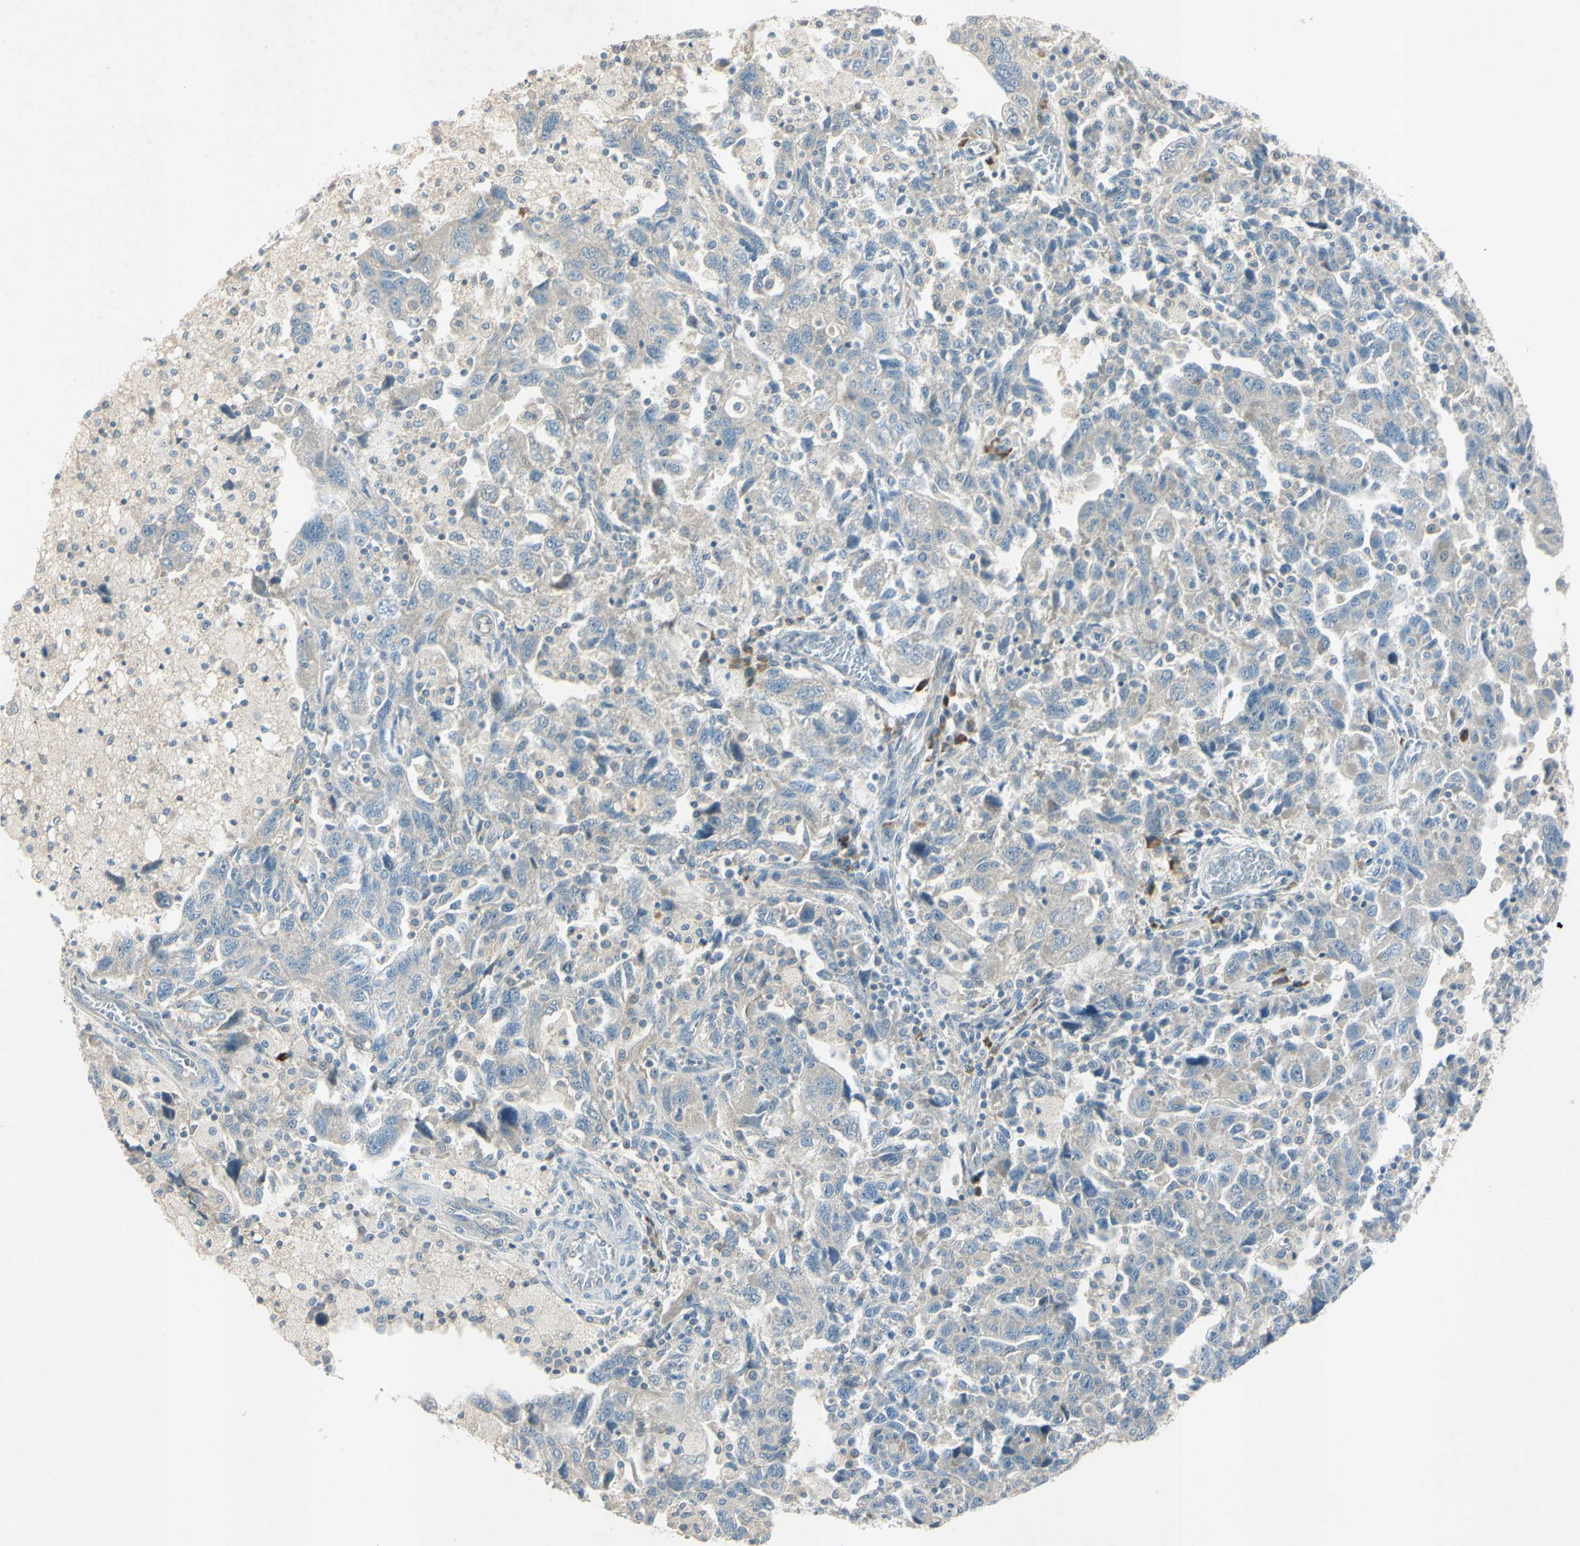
{"staining": {"intensity": "negative", "quantity": "none", "location": "none"}, "tissue": "ovarian cancer", "cell_type": "Tumor cells", "image_type": "cancer", "snomed": [{"axis": "morphology", "description": "Carcinoma, NOS"}, {"axis": "morphology", "description": "Cystadenocarcinoma, serous, NOS"}, {"axis": "topography", "description": "Ovary"}], "caption": "DAB (3,3'-diaminobenzidine) immunohistochemical staining of human carcinoma (ovarian) demonstrates no significant positivity in tumor cells.", "gene": "AATK", "patient": {"sex": "female", "age": 69}}